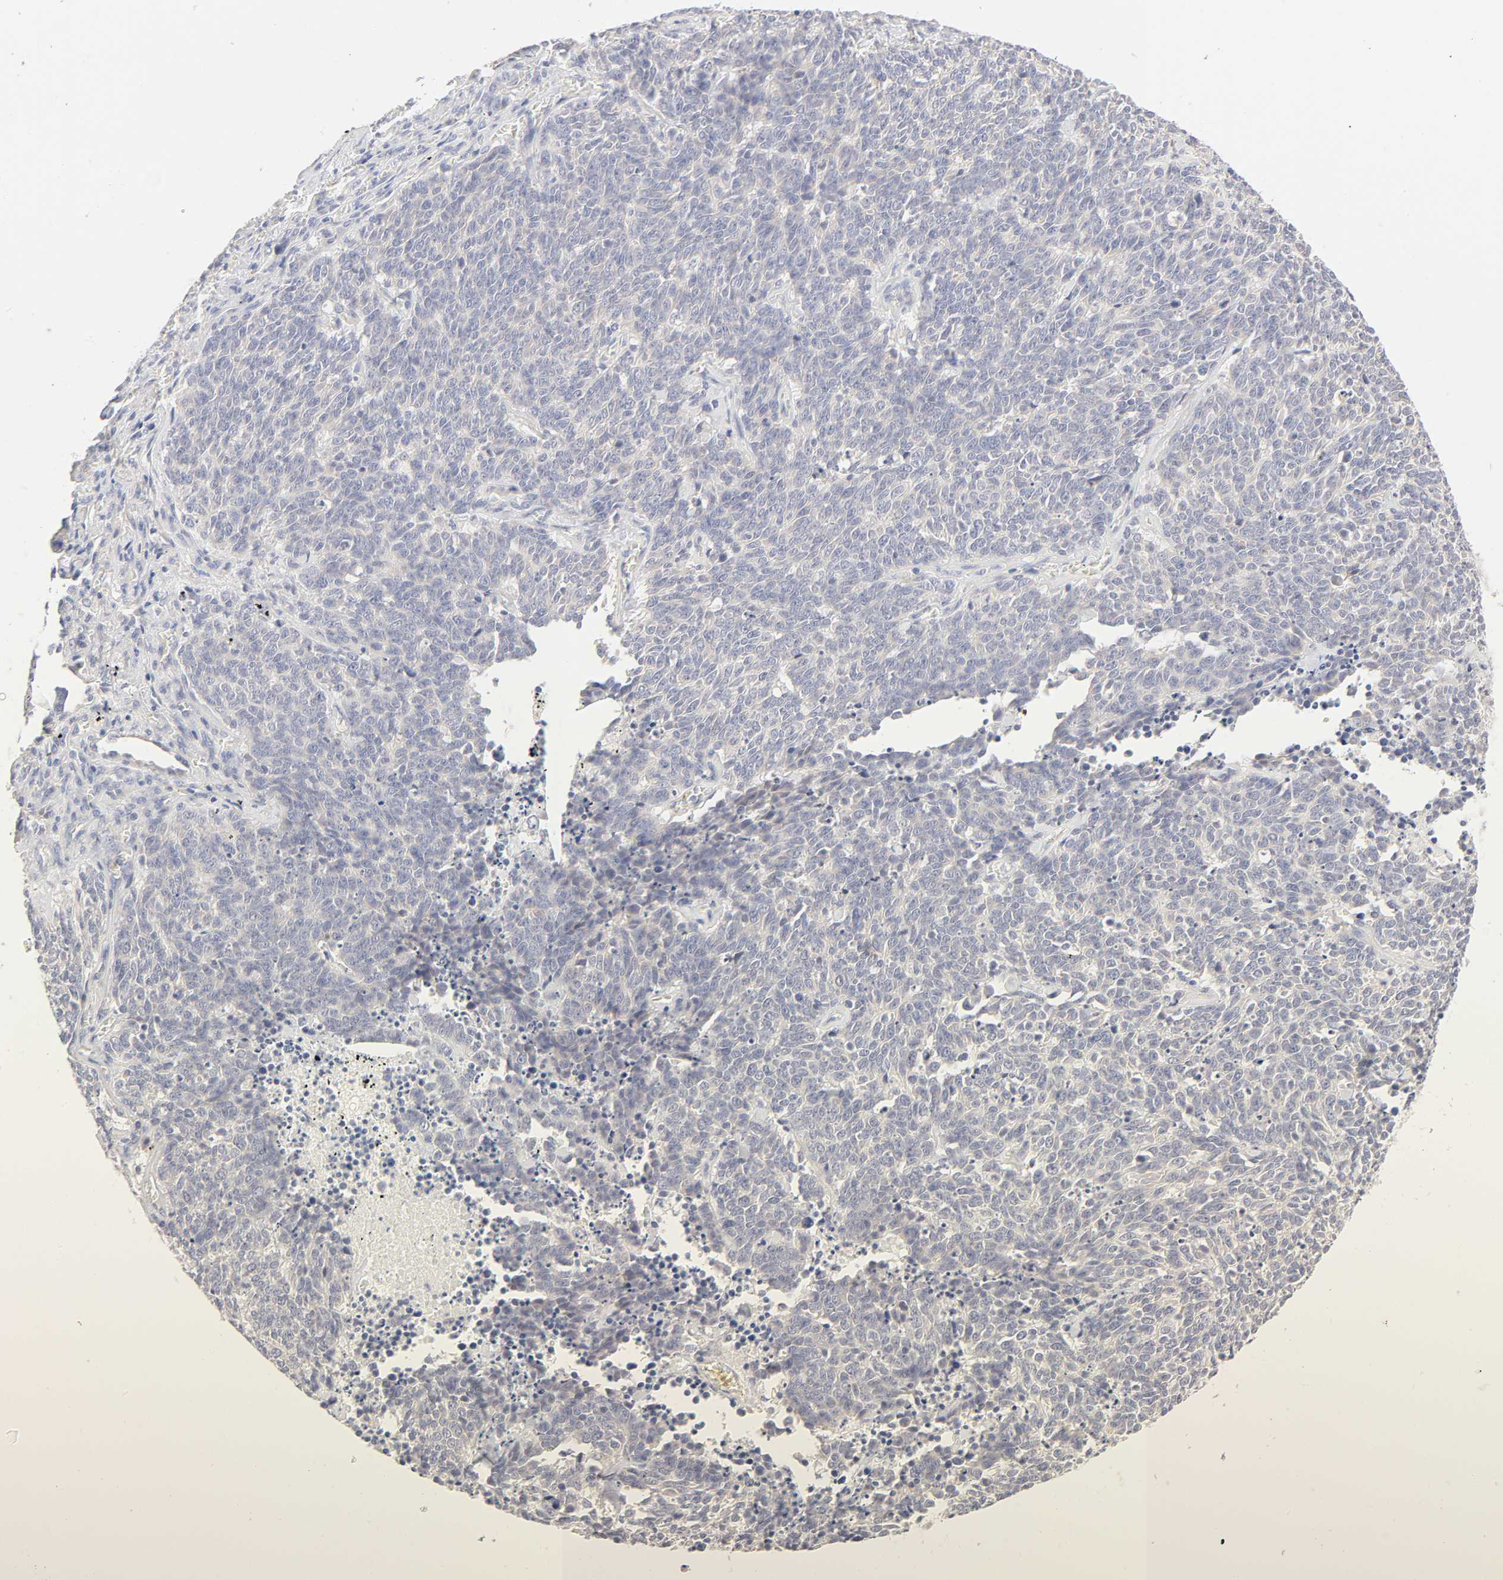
{"staining": {"intensity": "negative", "quantity": "none", "location": "none"}, "tissue": "lung cancer", "cell_type": "Tumor cells", "image_type": "cancer", "snomed": [{"axis": "morphology", "description": "Neoplasm, malignant, NOS"}, {"axis": "topography", "description": "Lung"}], "caption": "The photomicrograph shows no significant positivity in tumor cells of lung cancer.", "gene": "CYP4B1", "patient": {"sex": "female", "age": 58}}